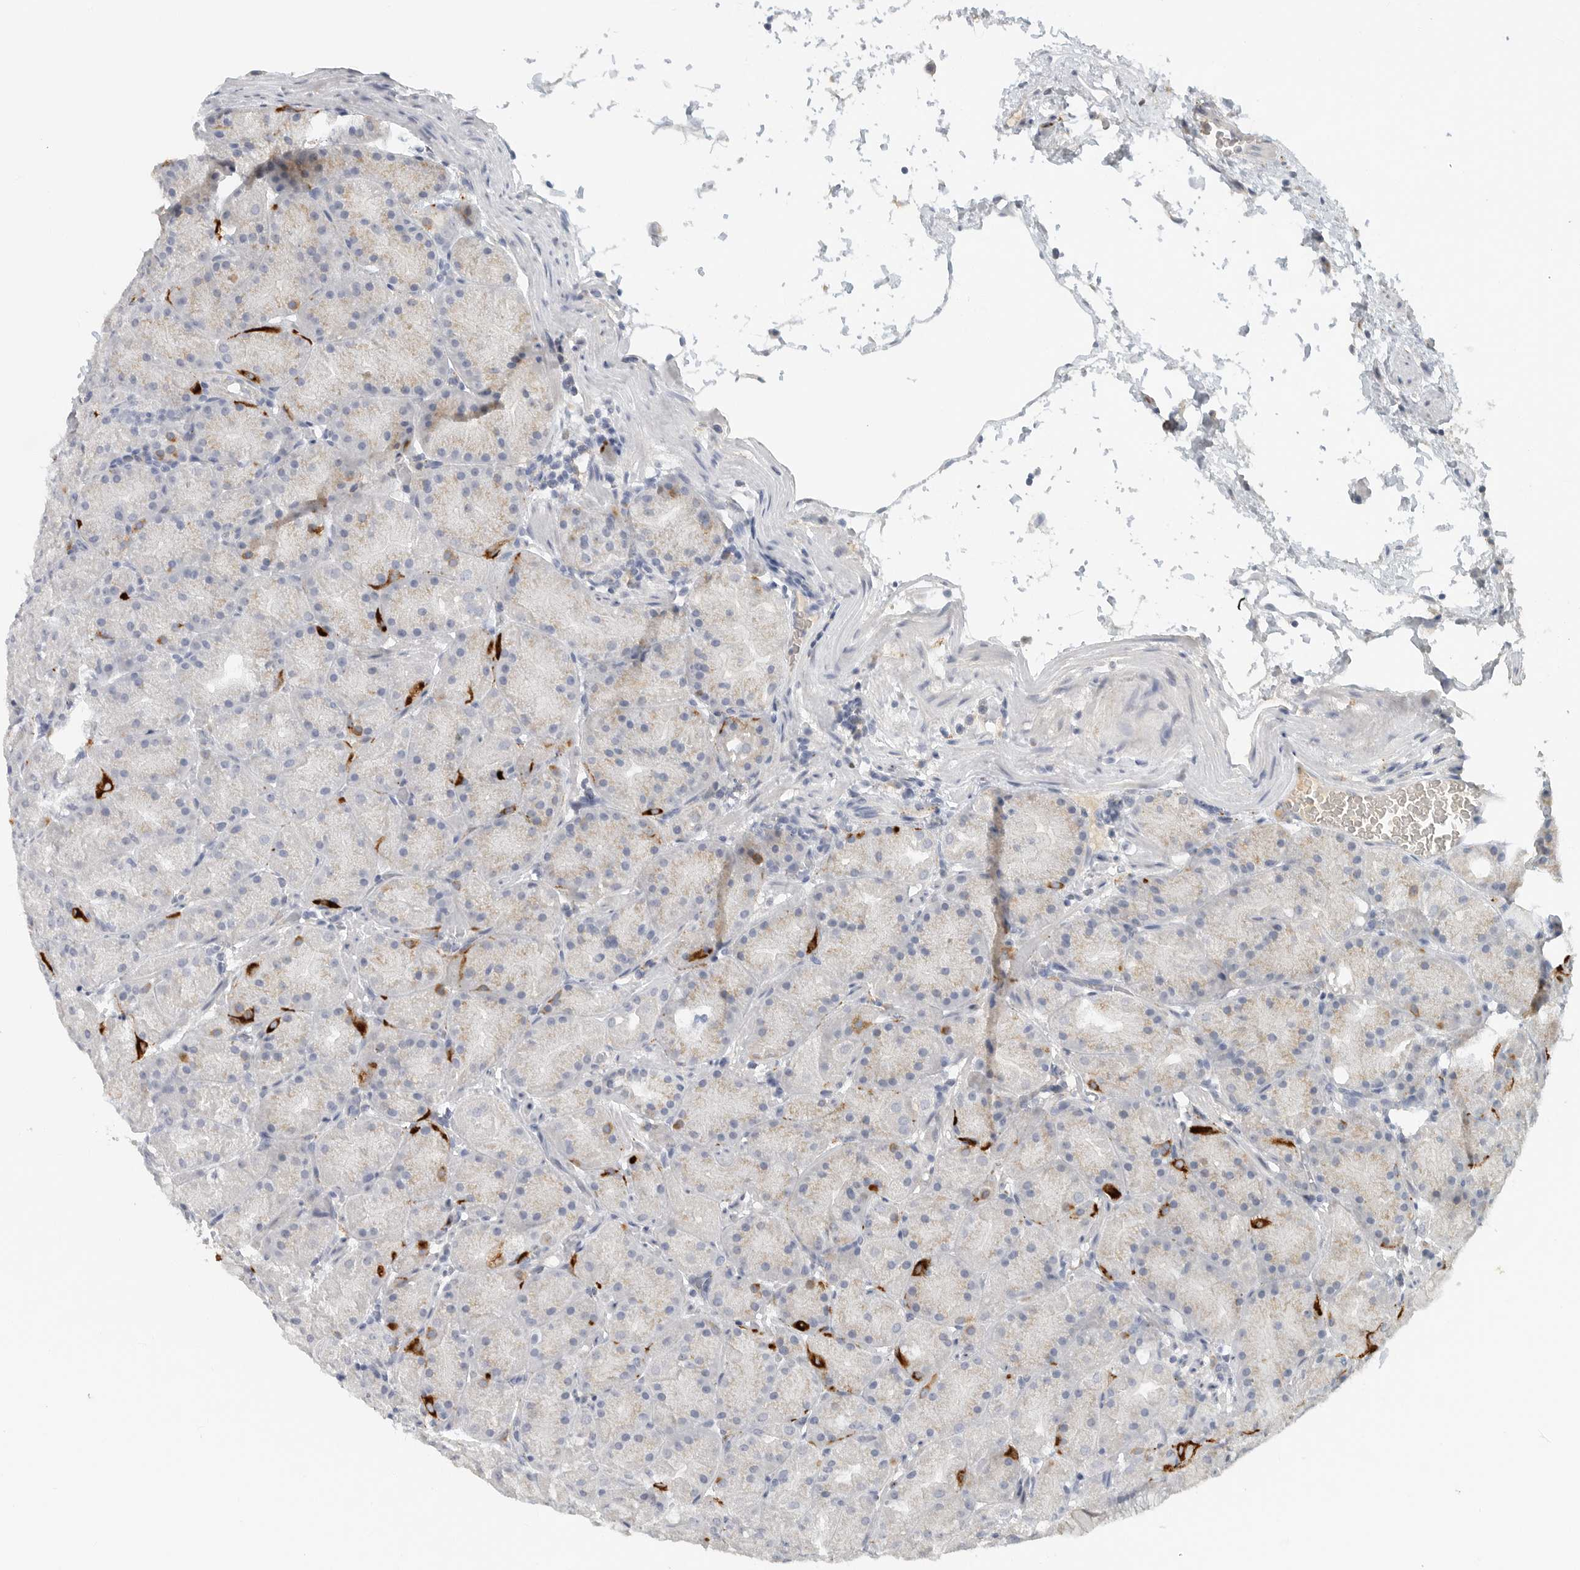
{"staining": {"intensity": "strong", "quantity": "<25%", "location": "cytoplasmic/membranous"}, "tissue": "stomach", "cell_type": "Glandular cells", "image_type": "normal", "snomed": [{"axis": "morphology", "description": "Normal tissue, NOS"}, {"axis": "topography", "description": "Stomach, upper"}, {"axis": "topography", "description": "Stomach"}], "caption": "Glandular cells show medium levels of strong cytoplasmic/membranous expression in approximately <25% of cells in normal human stomach.", "gene": "PAM", "patient": {"sex": "male", "age": 48}}